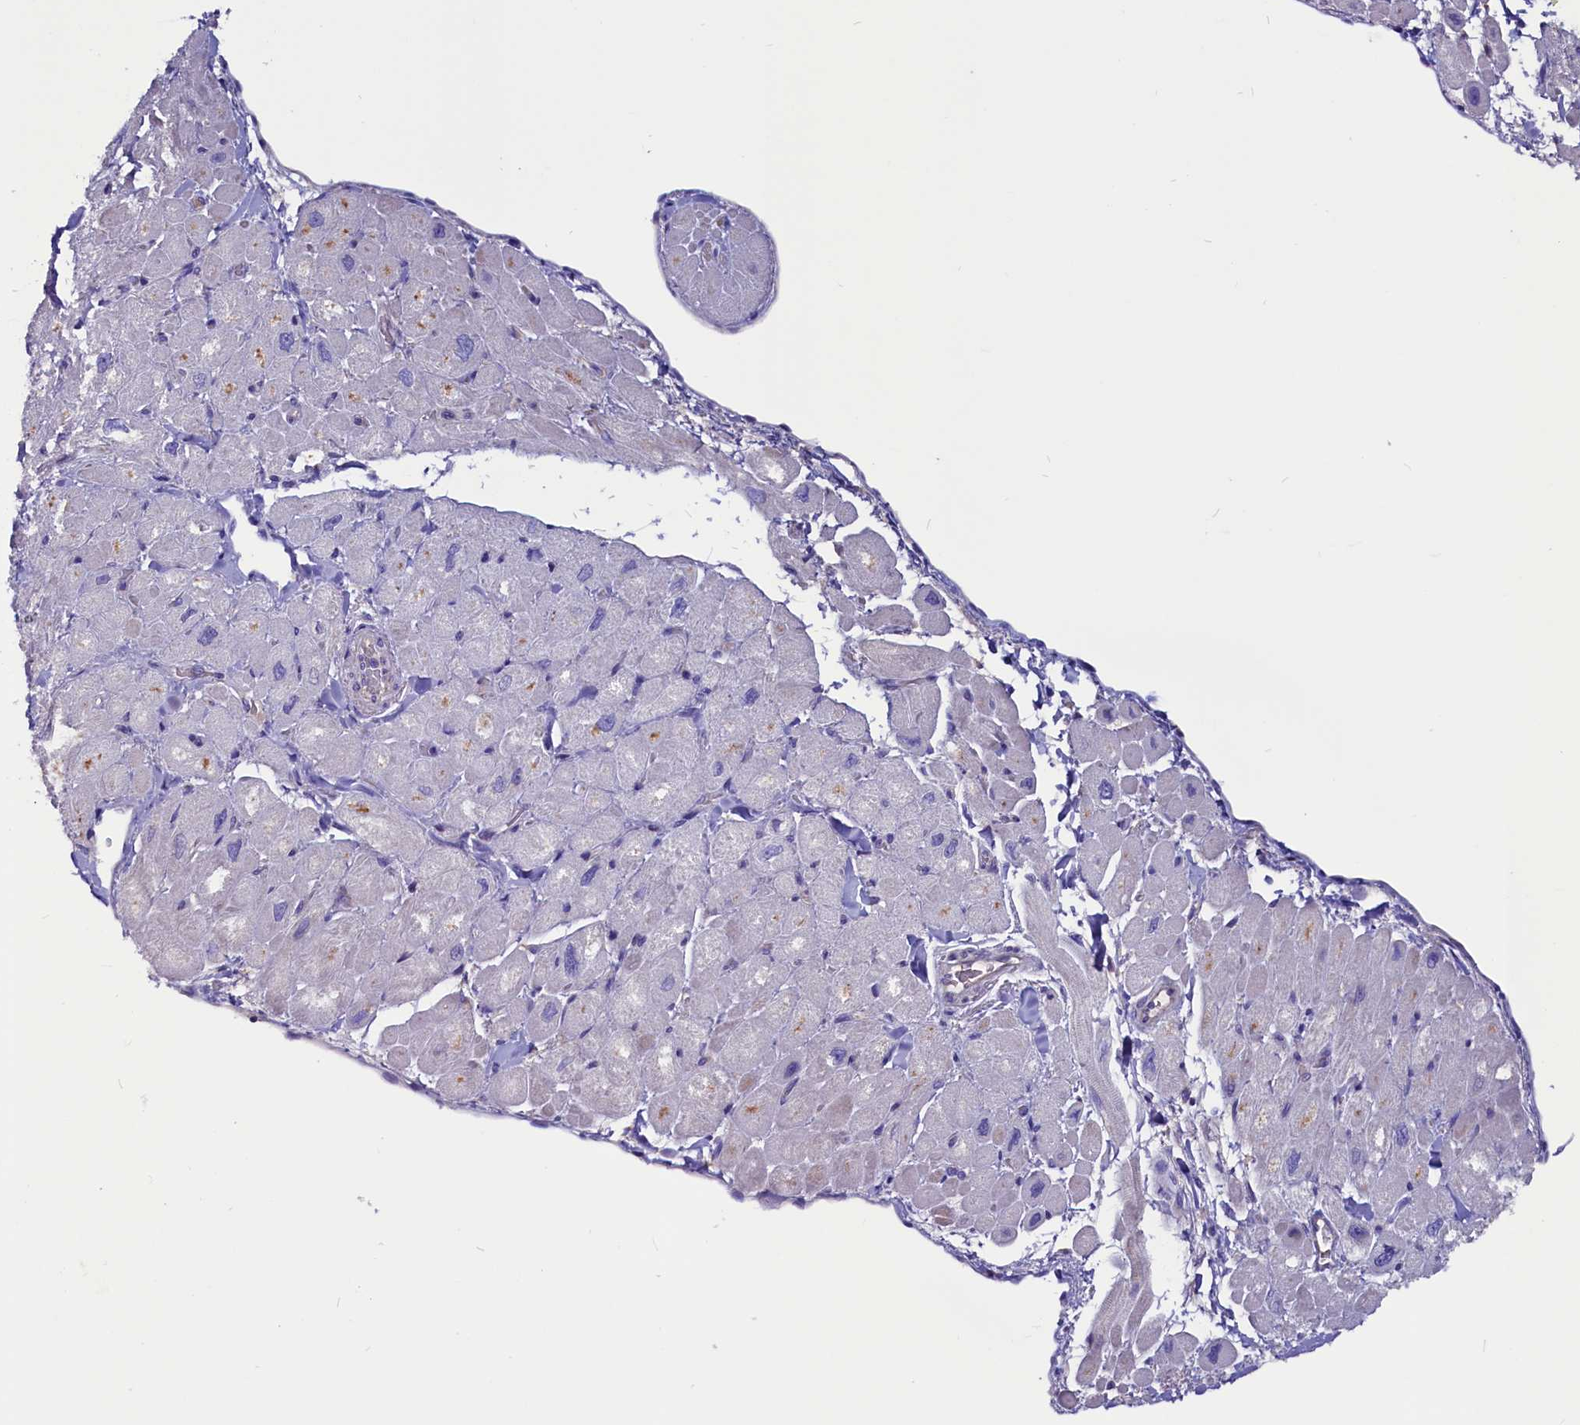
{"staining": {"intensity": "weak", "quantity": "25%-75%", "location": "cytoplasmic/membranous"}, "tissue": "heart muscle", "cell_type": "Cardiomyocytes", "image_type": "normal", "snomed": [{"axis": "morphology", "description": "Normal tissue, NOS"}, {"axis": "topography", "description": "Heart"}], "caption": "DAB immunohistochemical staining of unremarkable heart muscle demonstrates weak cytoplasmic/membranous protein staining in about 25%-75% of cardiomyocytes.", "gene": "CCBE1", "patient": {"sex": "male", "age": 65}}